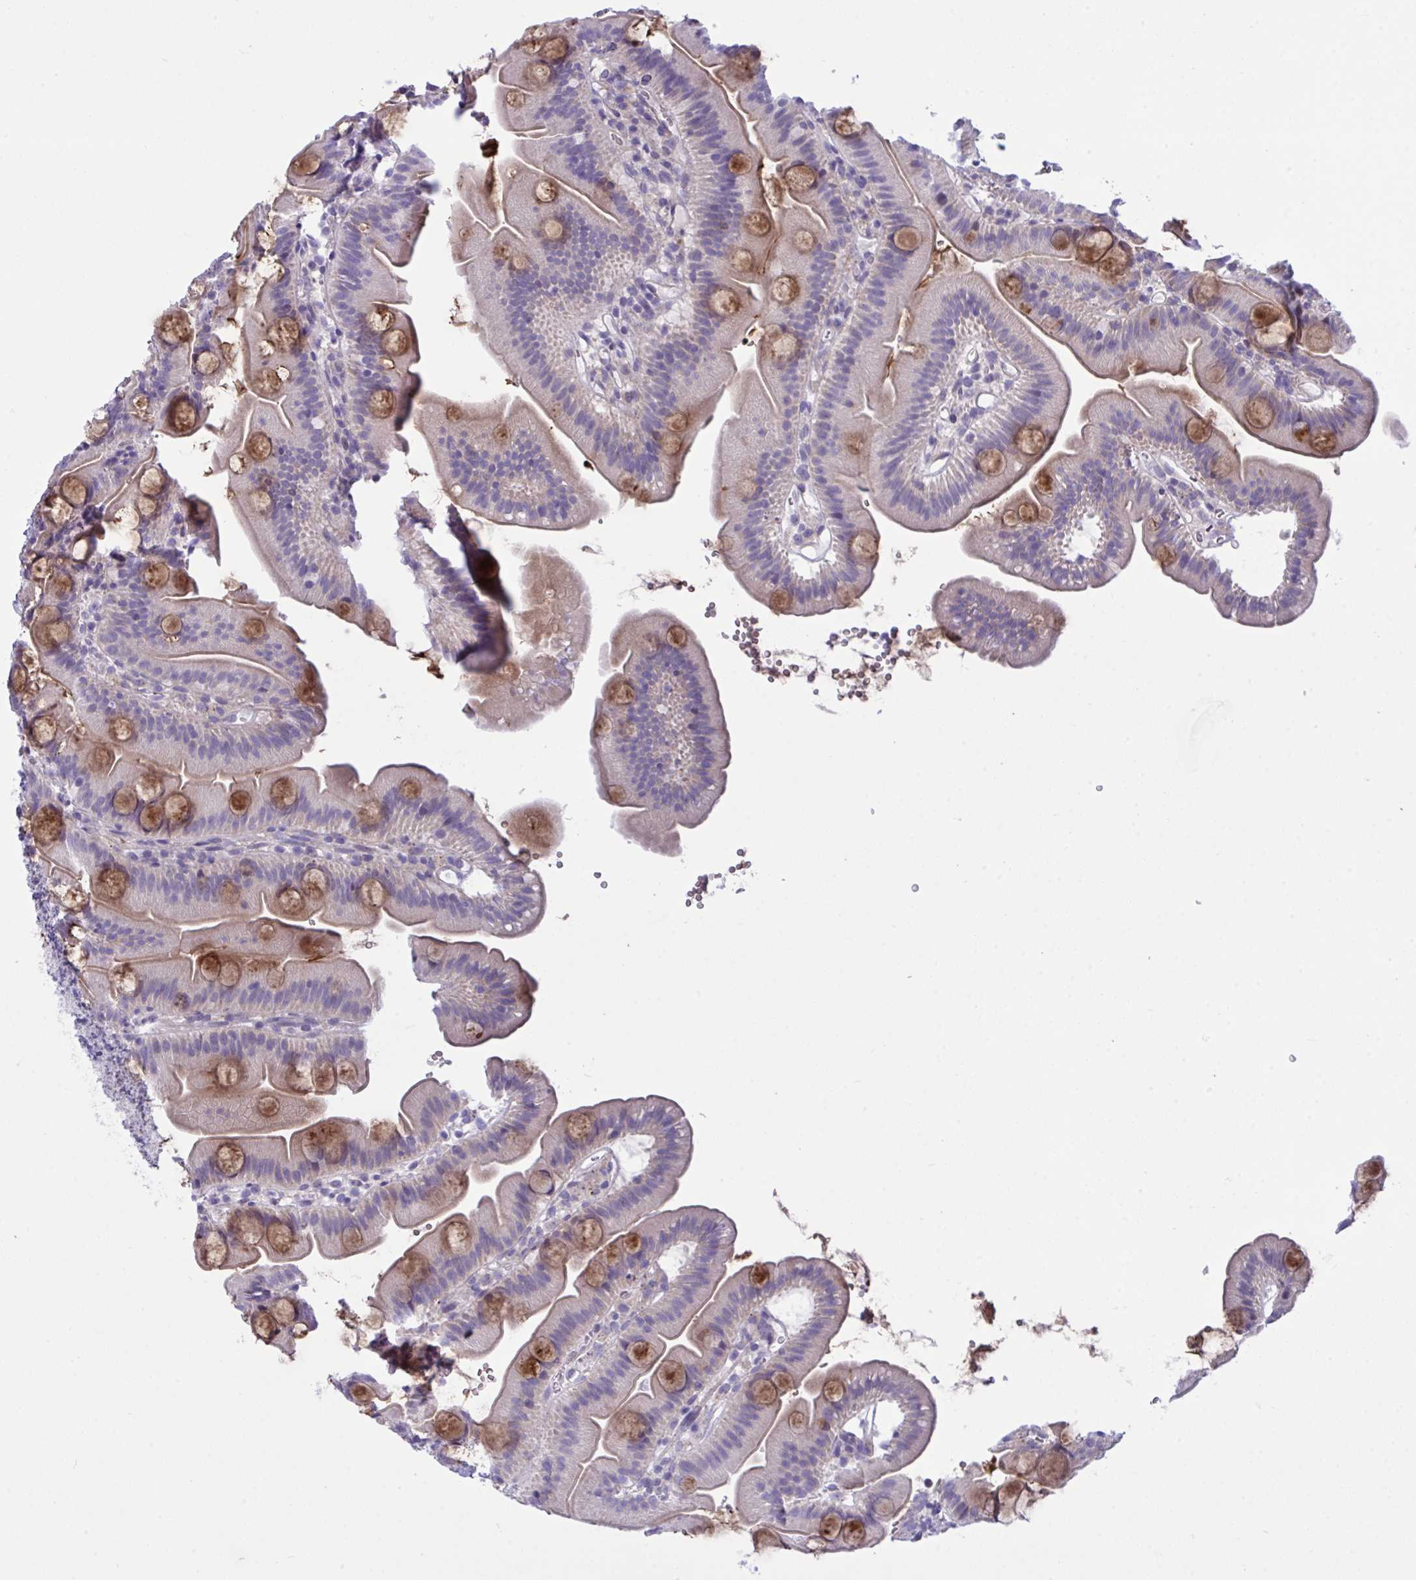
{"staining": {"intensity": "moderate", "quantity": "25%-75%", "location": "cytoplasmic/membranous"}, "tissue": "small intestine", "cell_type": "Glandular cells", "image_type": "normal", "snomed": [{"axis": "morphology", "description": "Normal tissue, NOS"}, {"axis": "topography", "description": "Small intestine"}], "caption": "Immunohistochemical staining of benign small intestine exhibits medium levels of moderate cytoplasmic/membranous positivity in about 25%-75% of glandular cells. Using DAB (brown) and hematoxylin (blue) stains, captured at high magnification using brightfield microscopy.", "gene": "WDR97", "patient": {"sex": "female", "age": 68}}